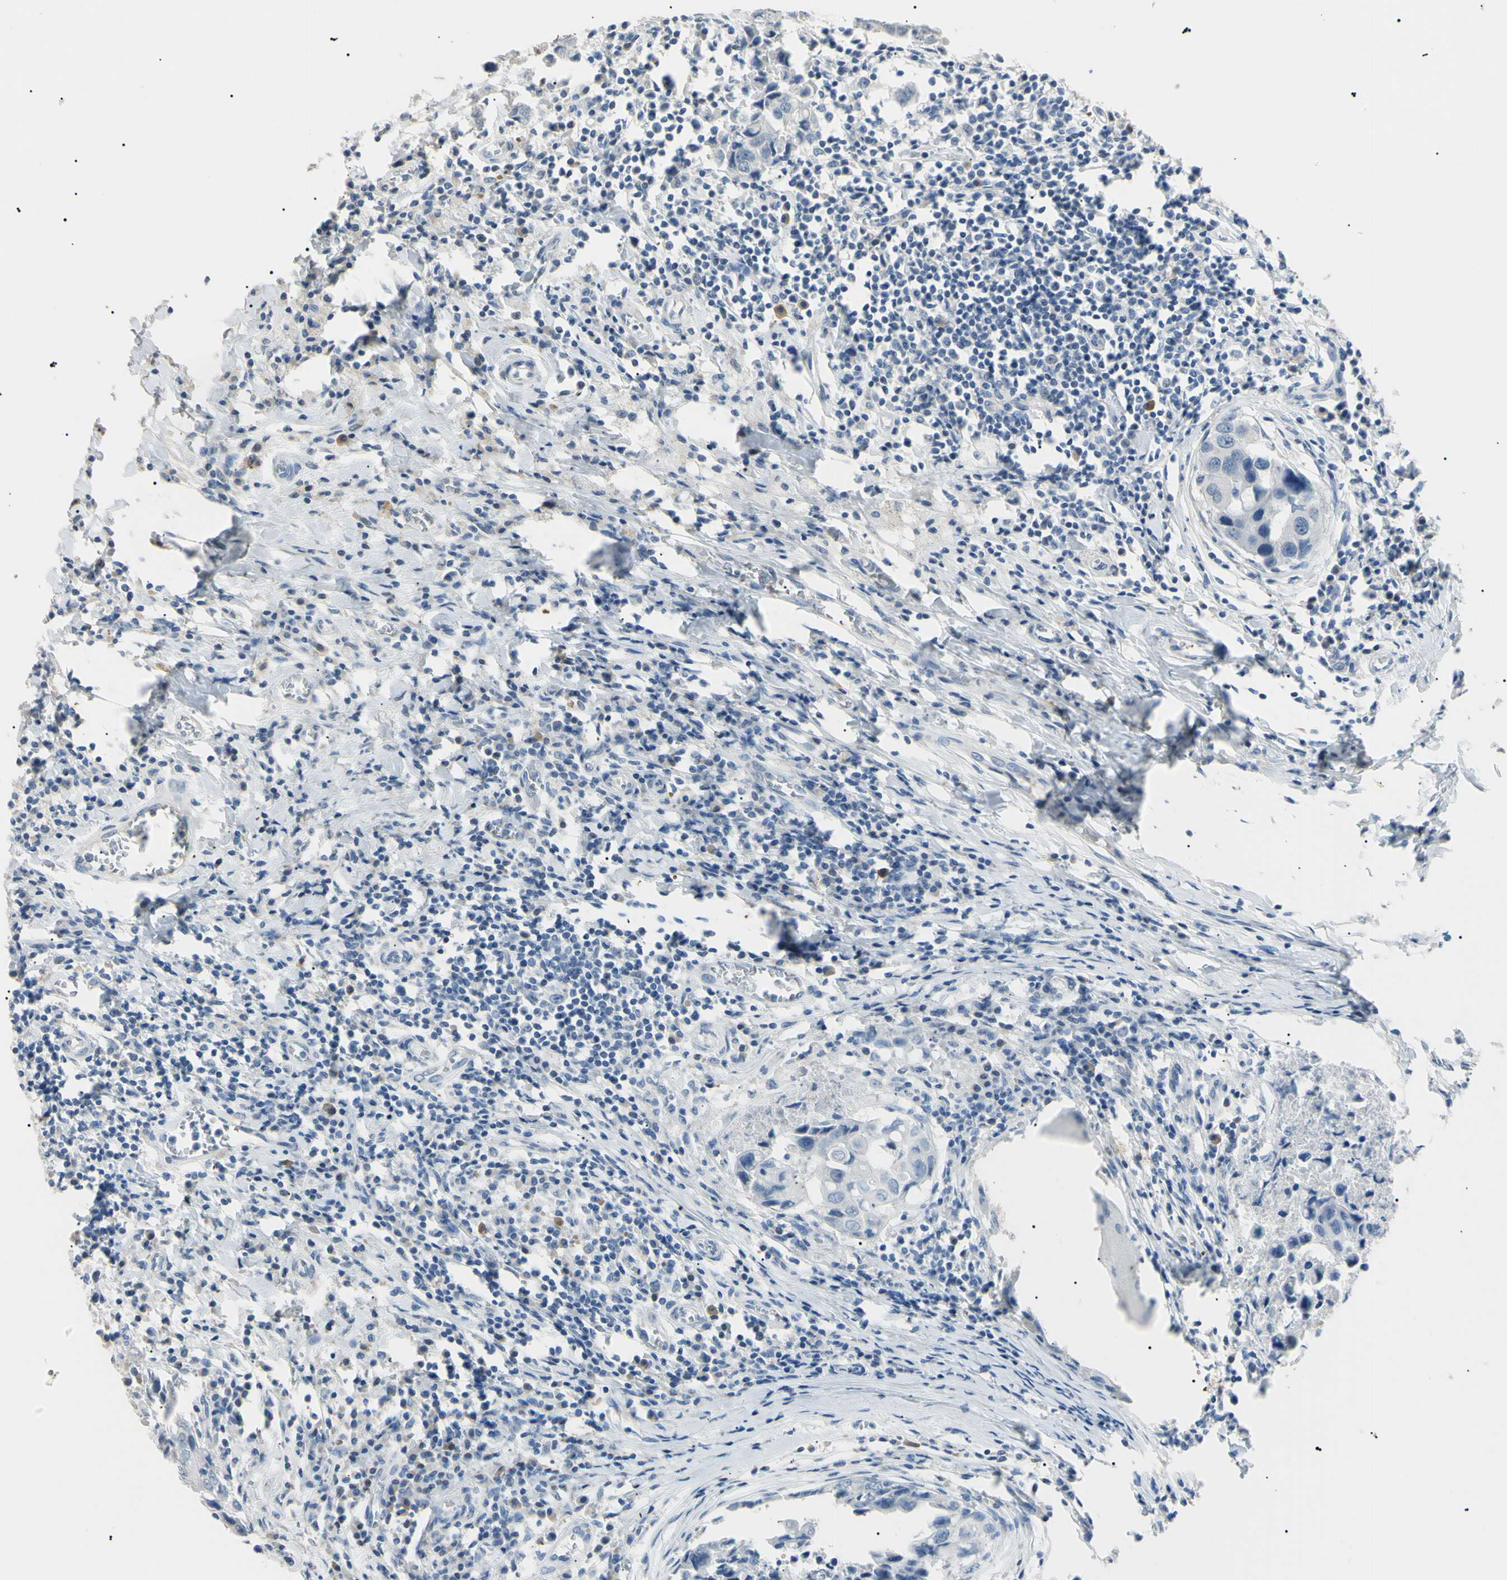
{"staining": {"intensity": "negative", "quantity": "none", "location": "none"}, "tissue": "breast cancer", "cell_type": "Tumor cells", "image_type": "cancer", "snomed": [{"axis": "morphology", "description": "Duct carcinoma"}, {"axis": "topography", "description": "Breast"}], "caption": "Human breast cancer (infiltrating ductal carcinoma) stained for a protein using immunohistochemistry shows no positivity in tumor cells.", "gene": "CGB3", "patient": {"sex": "female", "age": 53}}